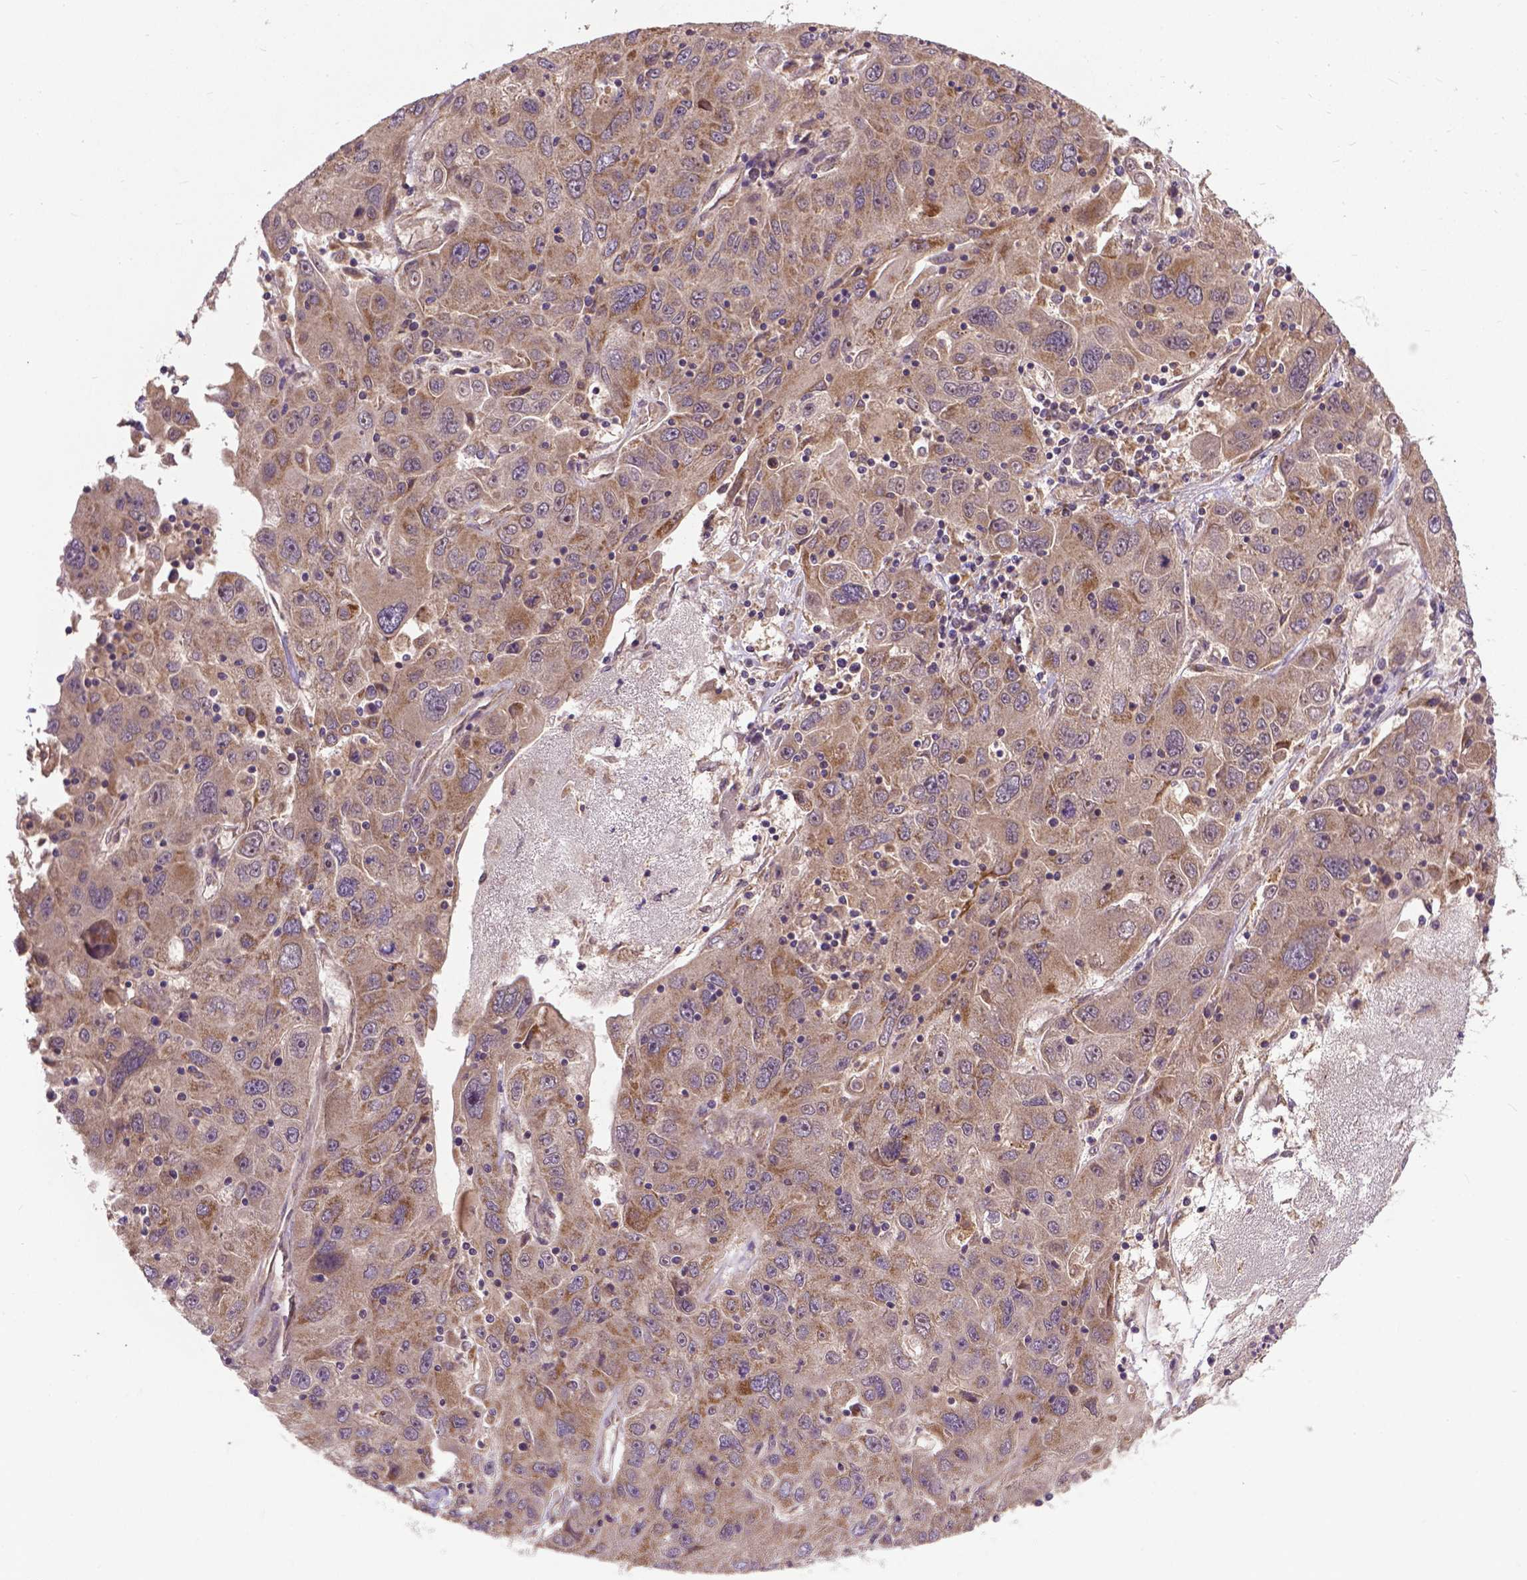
{"staining": {"intensity": "moderate", "quantity": ">75%", "location": "cytoplasmic/membranous"}, "tissue": "stomach cancer", "cell_type": "Tumor cells", "image_type": "cancer", "snomed": [{"axis": "morphology", "description": "Adenocarcinoma, NOS"}, {"axis": "topography", "description": "Stomach"}], "caption": "Protein staining by immunohistochemistry displays moderate cytoplasmic/membranous staining in approximately >75% of tumor cells in adenocarcinoma (stomach).", "gene": "ZNF616", "patient": {"sex": "male", "age": 56}}